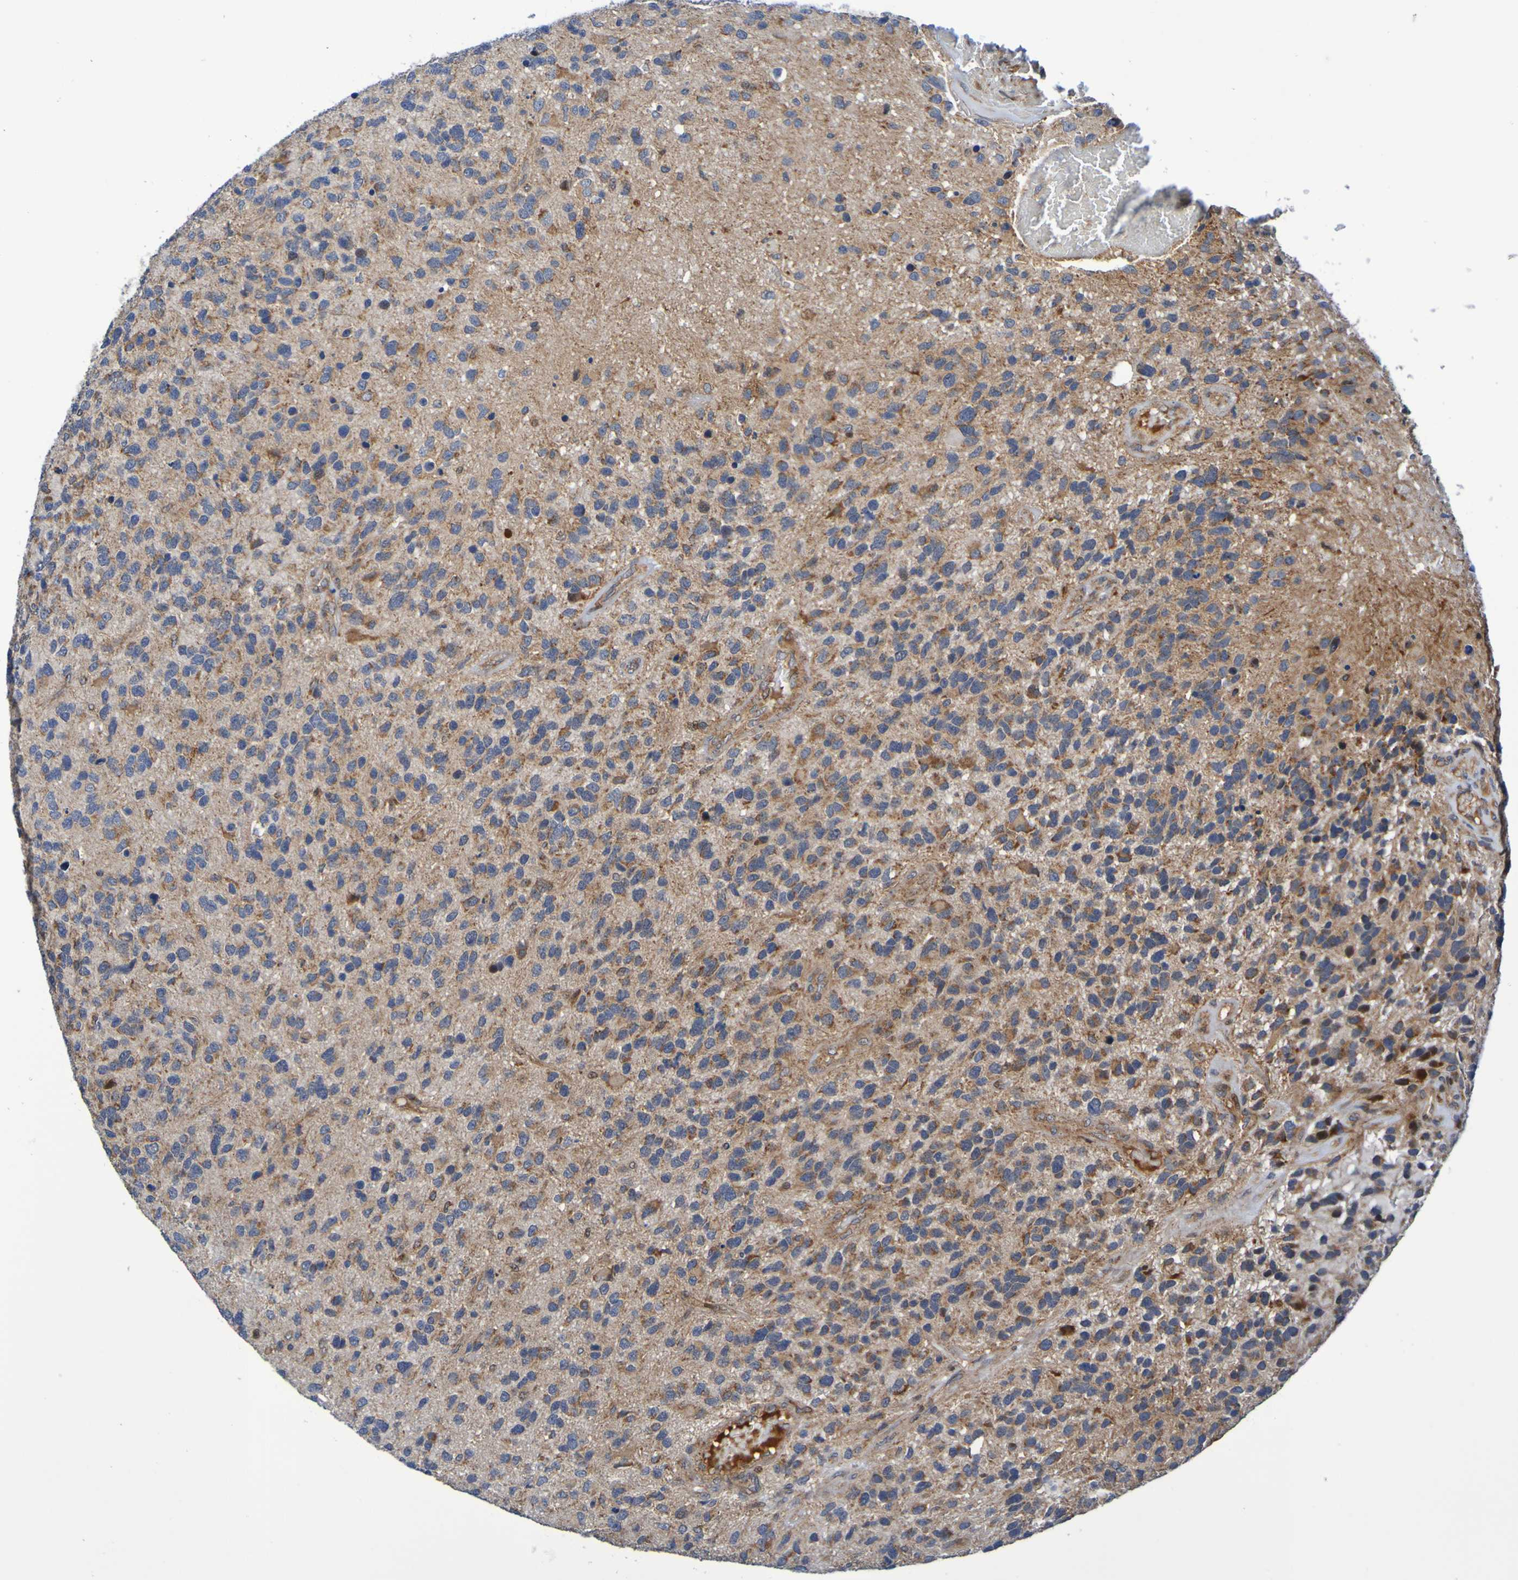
{"staining": {"intensity": "moderate", "quantity": ">75%", "location": "cytoplasmic/membranous"}, "tissue": "glioma", "cell_type": "Tumor cells", "image_type": "cancer", "snomed": [{"axis": "morphology", "description": "Glioma, malignant, High grade"}, {"axis": "topography", "description": "Brain"}], "caption": "Protein analysis of glioma tissue displays moderate cytoplasmic/membranous staining in about >75% of tumor cells.", "gene": "CCDC51", "patient": {"sex": "female", "age": 58}}